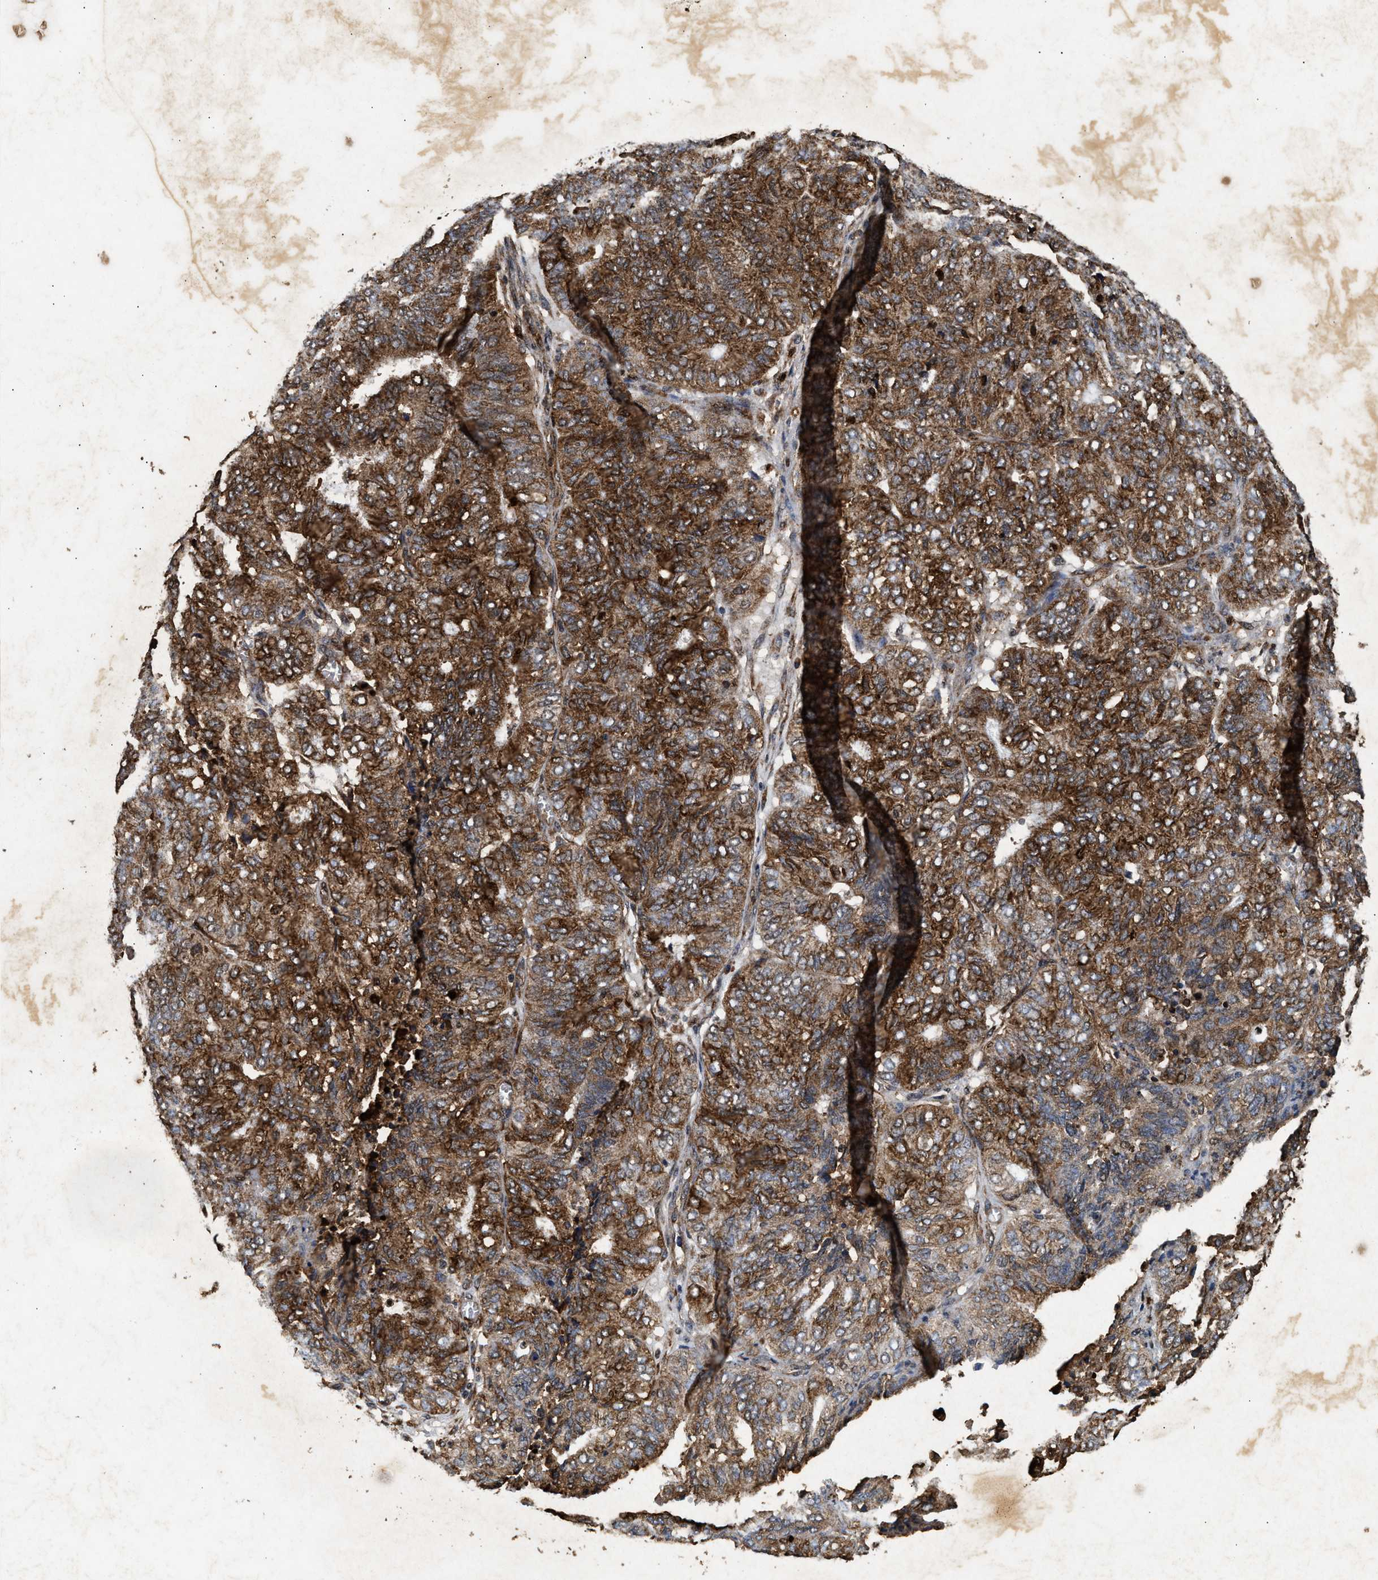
{"staining": {"intensity": "strong", "quantity": ">75%", "location": "cytoplasmic/membranous"}, "tissue": "endometrial cancer", "cell_type": "Tumor cells", "image_type": "cancer", "snomed": [{"axis": "morphology", "description": "Adenocarcinoma, NOS"}, {"axis": "topography", "description": "Uterus"}], "caption": "Immunohistochemistry (IHC) histopathology image of neoplastic tissue: human endometrial cancer (adenocarcinoma) stained using immunohistochemistry reveals high levels of strong protein expression localized specifically in the cytoplasmic/membranous of tumor cells, appearing as a cytoplasmic/membranous brown color.", "gene": "ACOX1", "patient": {"sex": "female", "age": 60}}